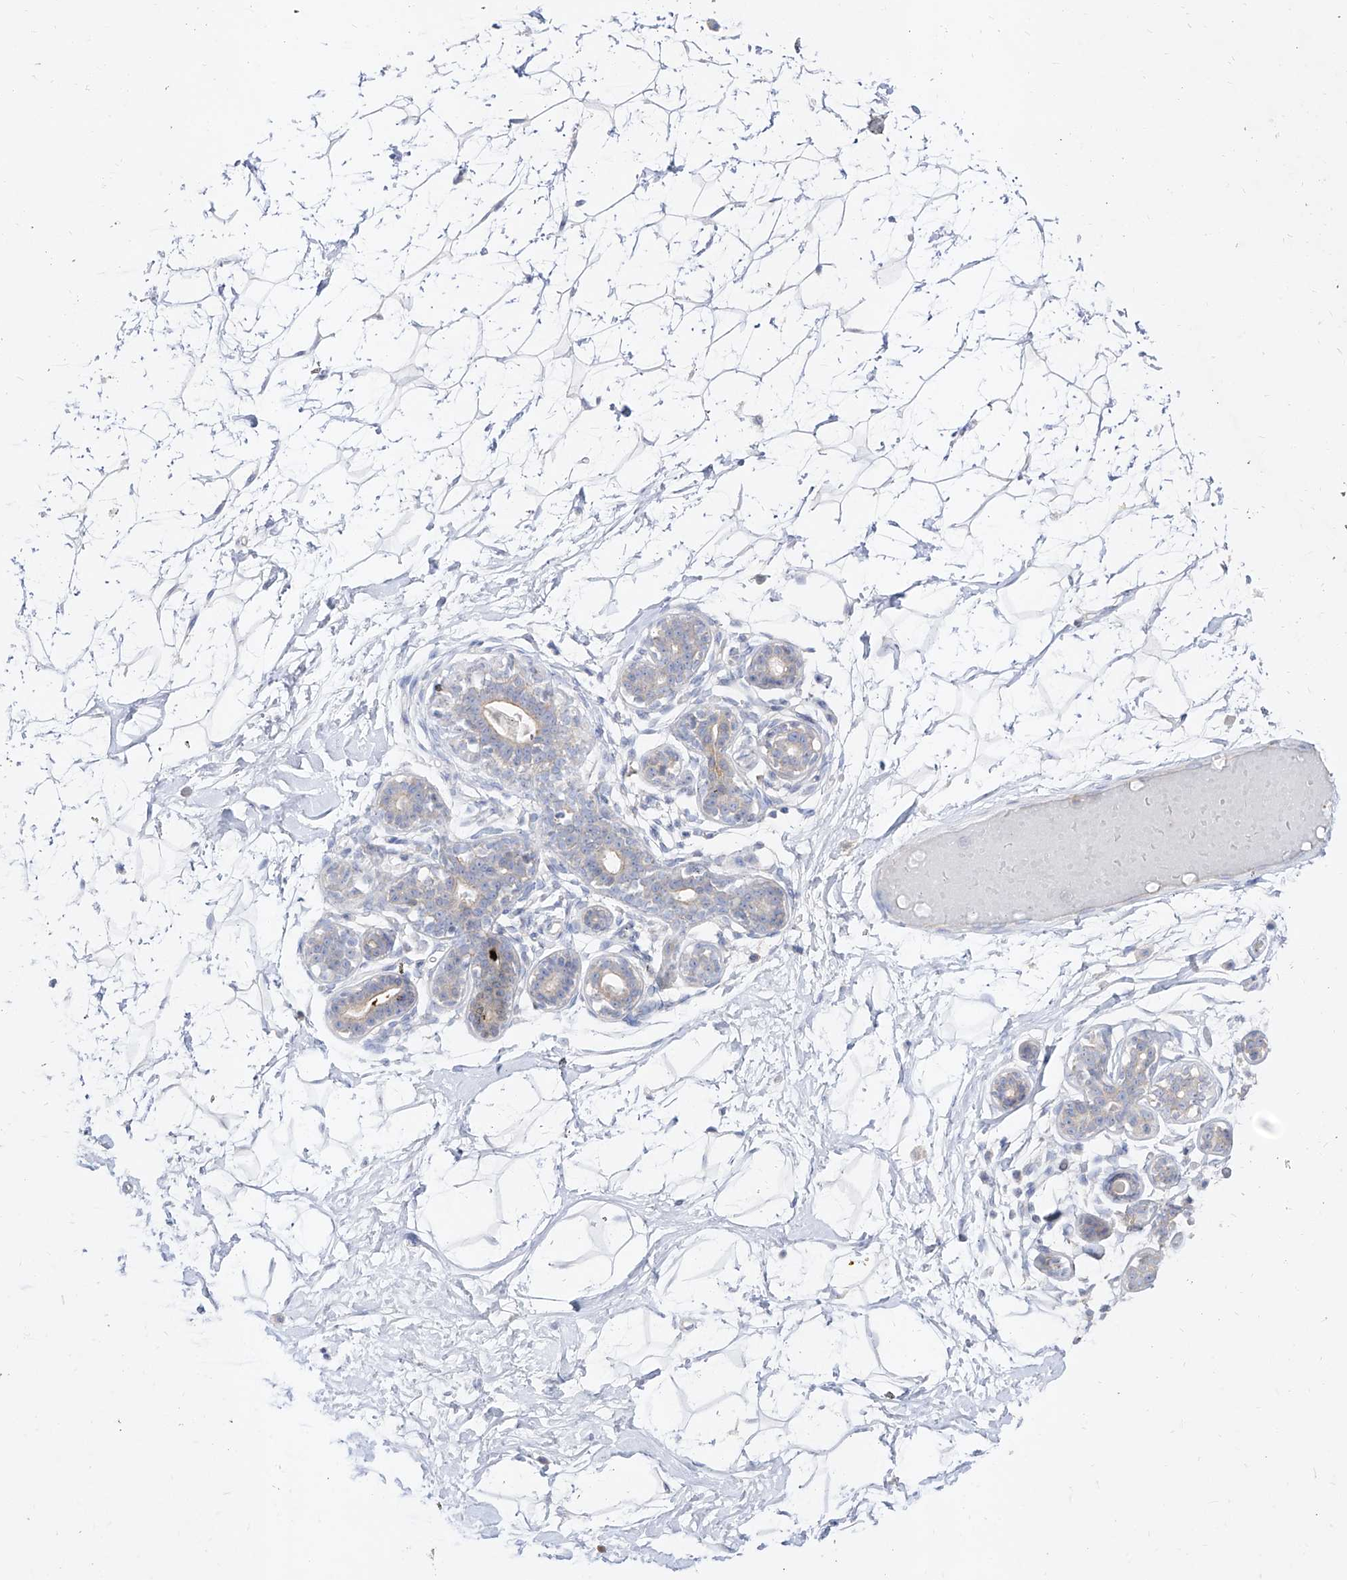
{"staining": {"intensity": "negative", "quantity": "none", "location": "none"}, "tissue": "breast", "cell_type": "Adipocytes", "image_type": "normal", "snomed": [{"axis": "morphology", "description": "Normal tissue, NOS"}, {"axis": "morphology", "description": "Adenoma, NOS"}, {"axis": "topography", "description": "Breast"}], "caption": "High magnification brightfield microscopy of unremarkable breast stained with DAB (brown) and counterstained with hematoxylin (blue): adipocytes show no significant expression.", "gene": "RBFOX3", "patient": {"sex": "female", "age": 23}}